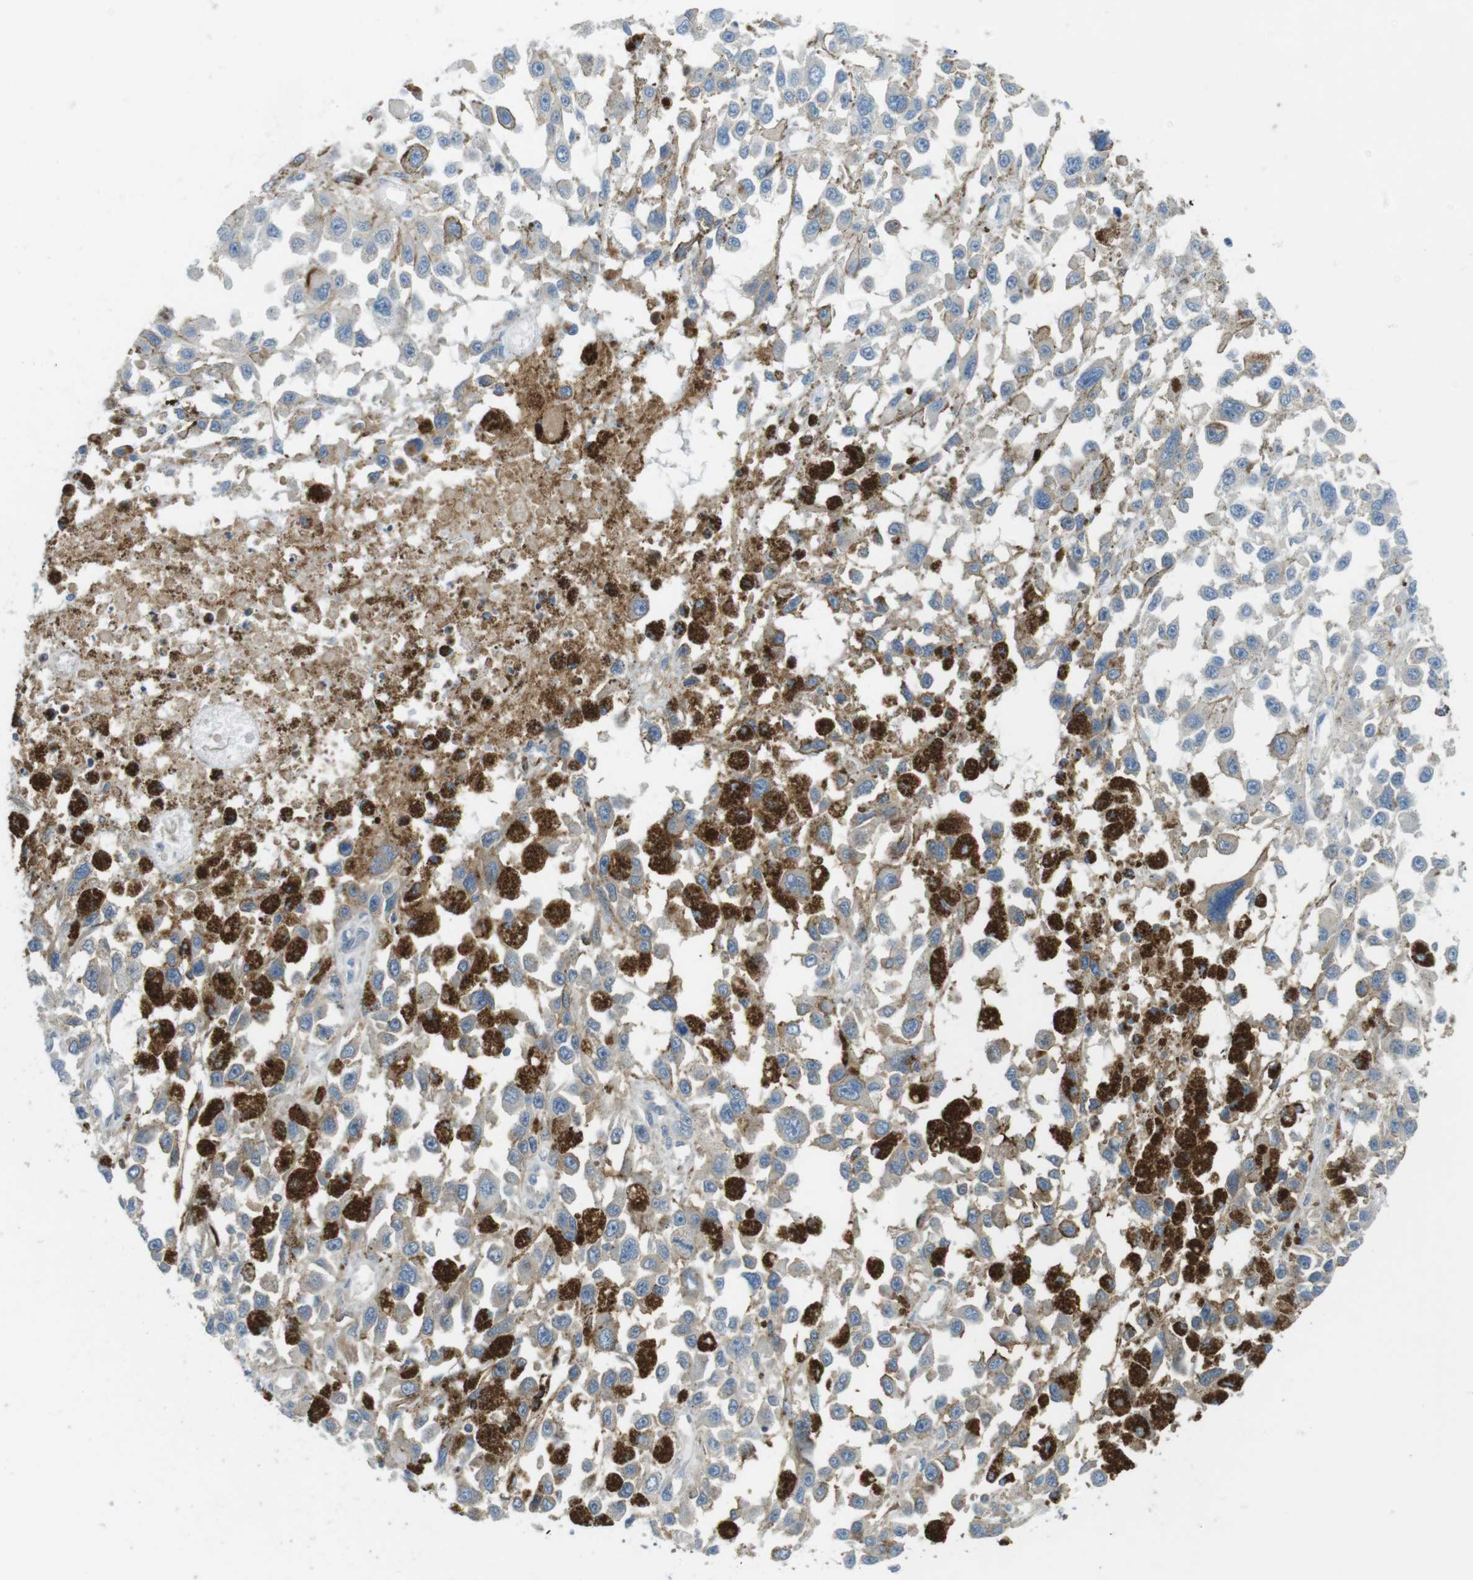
{"staining": {"intensity": "negative", "quantity": "none", "location": "none"}, "tissue": "melanoma", "cell_type": "Tumor cells", "image_type": "cancer", "snomed": [{"axis": "morphology", "description": "Malignant melanoma, Metastatic site"}, {"axis": "topography", "description": "Lymph node"}], "caption": "Tumor cells show no significant staining in malignant melanoma (metastatic site).", "gene": "LAMP1", "patient": {"sex": "male", "age": 59}}